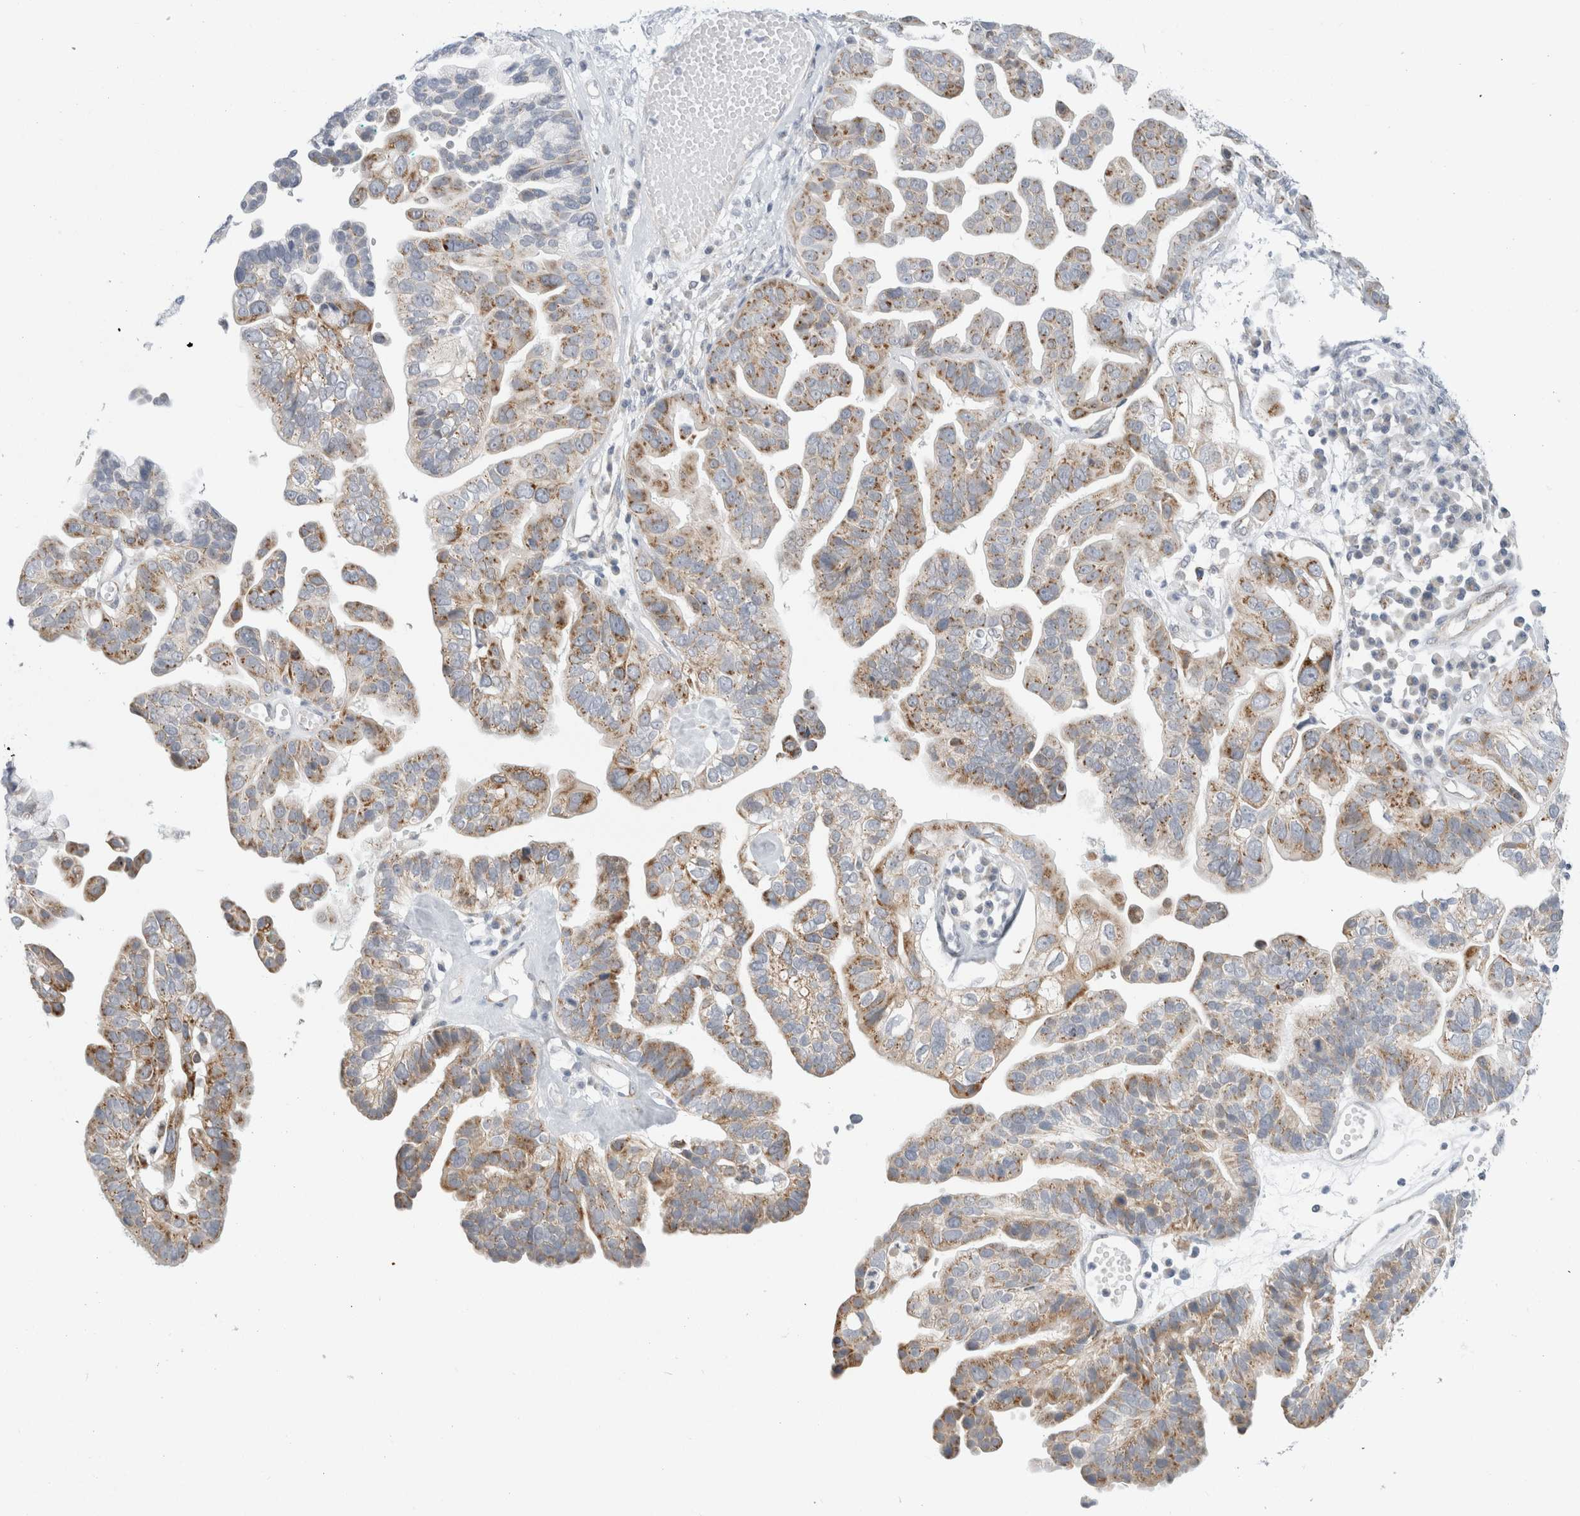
{"staining": {"intensity": "moderate", "quantity": ">75%", "location": "cytoplasmic/membranous"}, "tissue": "ovarian cancer", "cell_type": "Tumor cells", "image_type": "cancer", "snomed": [{"axis": "morphology", "description": "Cystadenocarcinoma, serous, NOS"}, {"axis": "topography", "description": "Ovary"}], "caption": "An image of human serous cystadenocarcinoma (ovarian) stained for a protein exhibits moderate cytoplasmic/membranous brown staining in tumor cells.", "gene": "FAHD1", "patient": {"sex": "female", "age": 56}}